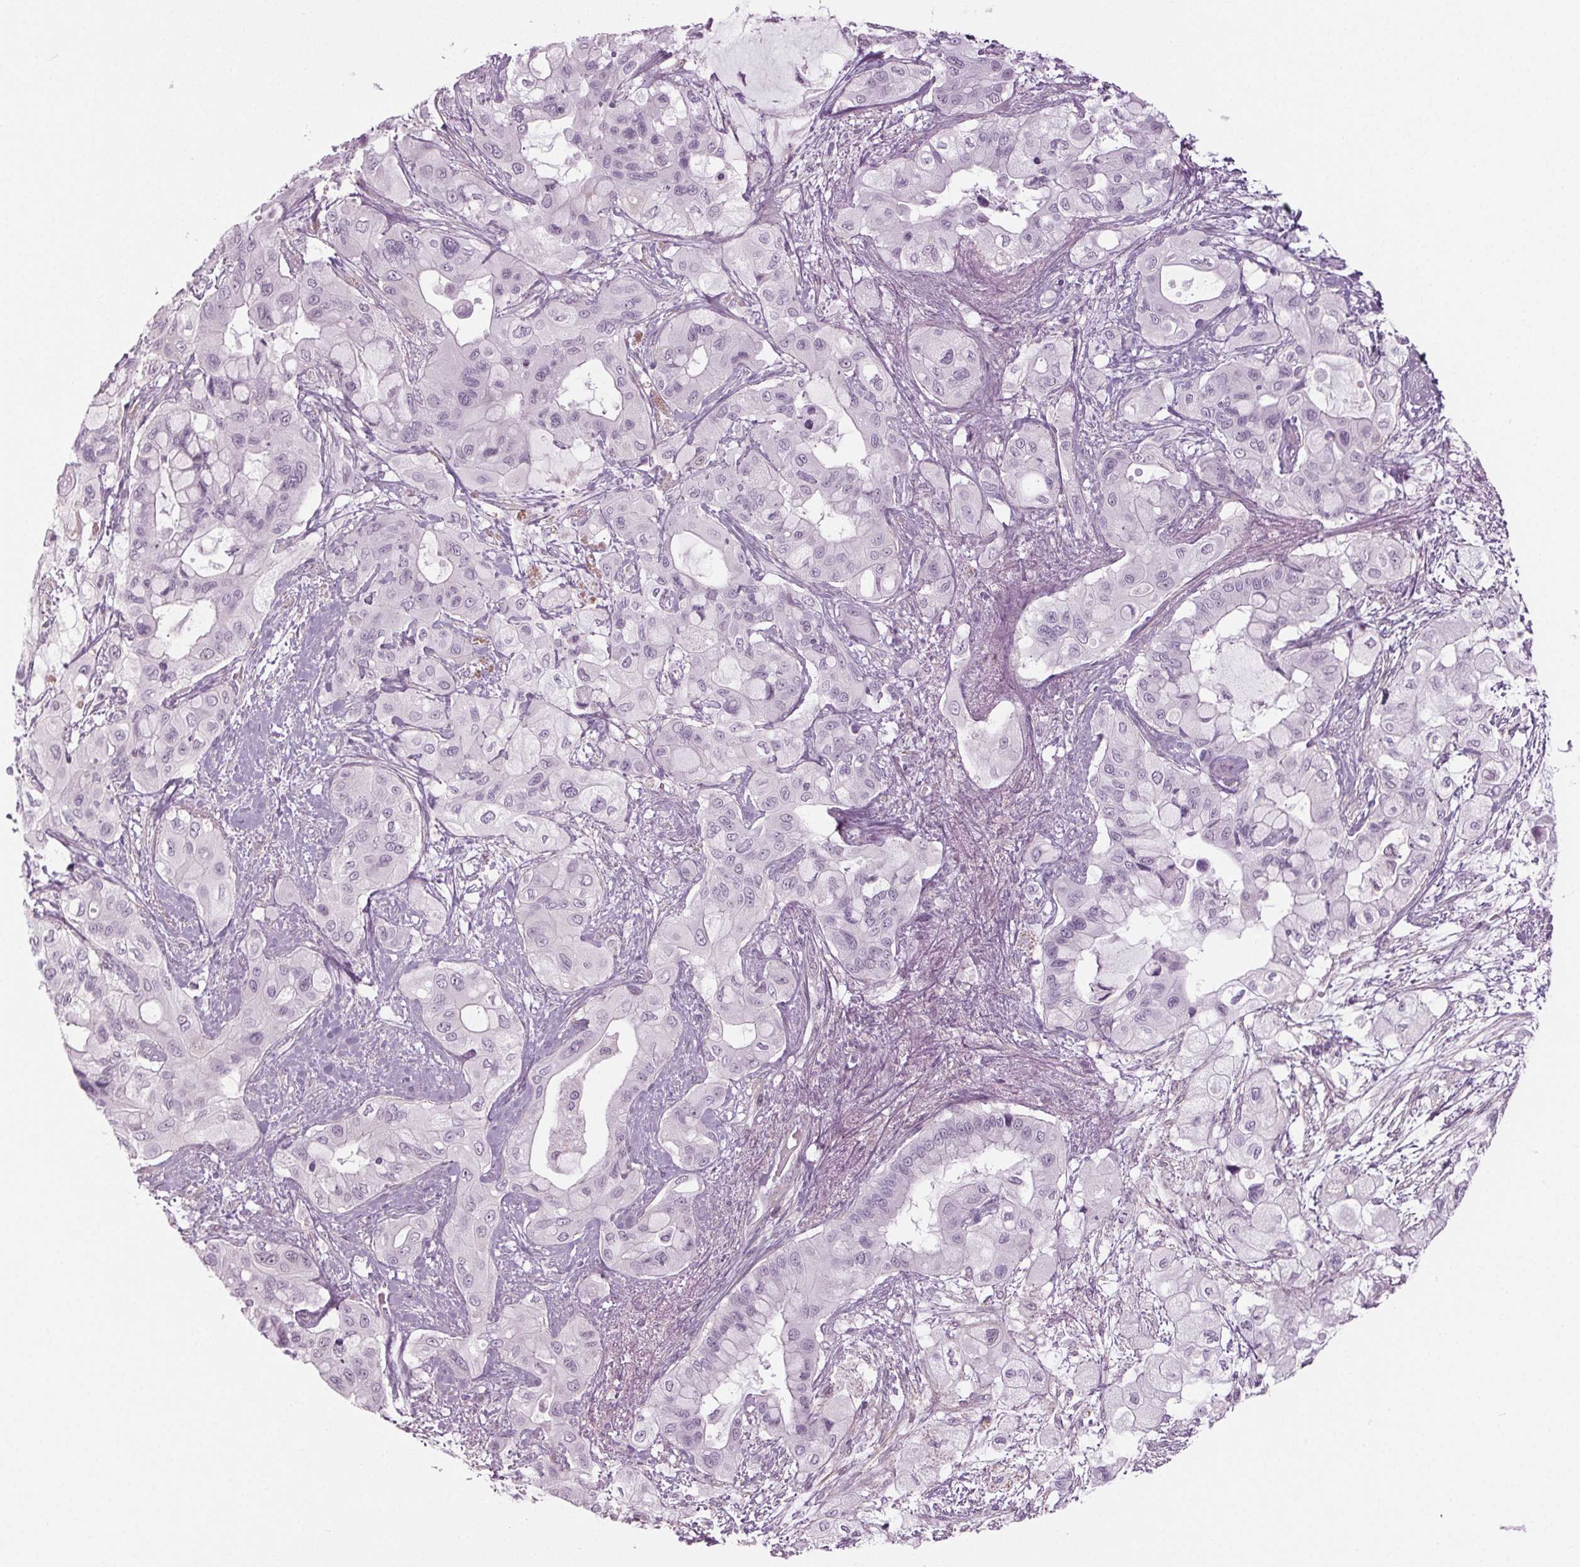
{"staining": {"intensity": "negative", "quantity": "none", "location": "none"}, "tissue": "pancreatic cancer", "cell_type": "Tumor cells", "image_type": "cancer", "snomed": [{"axis": "morphology", "description": "Adenocarcinoma, NOS"}, {"axis": "topography", "description": "Pancreas"}], "caption": "Immunohistochemistry (IHC) image of neoplastic tissue: human adenocarcinoma (pancreatic) stained with DAB displays no significant protein positivity in tumor cells.", "gene": "BHLHE22", "patient": {"sex": "male", "age": 71}}